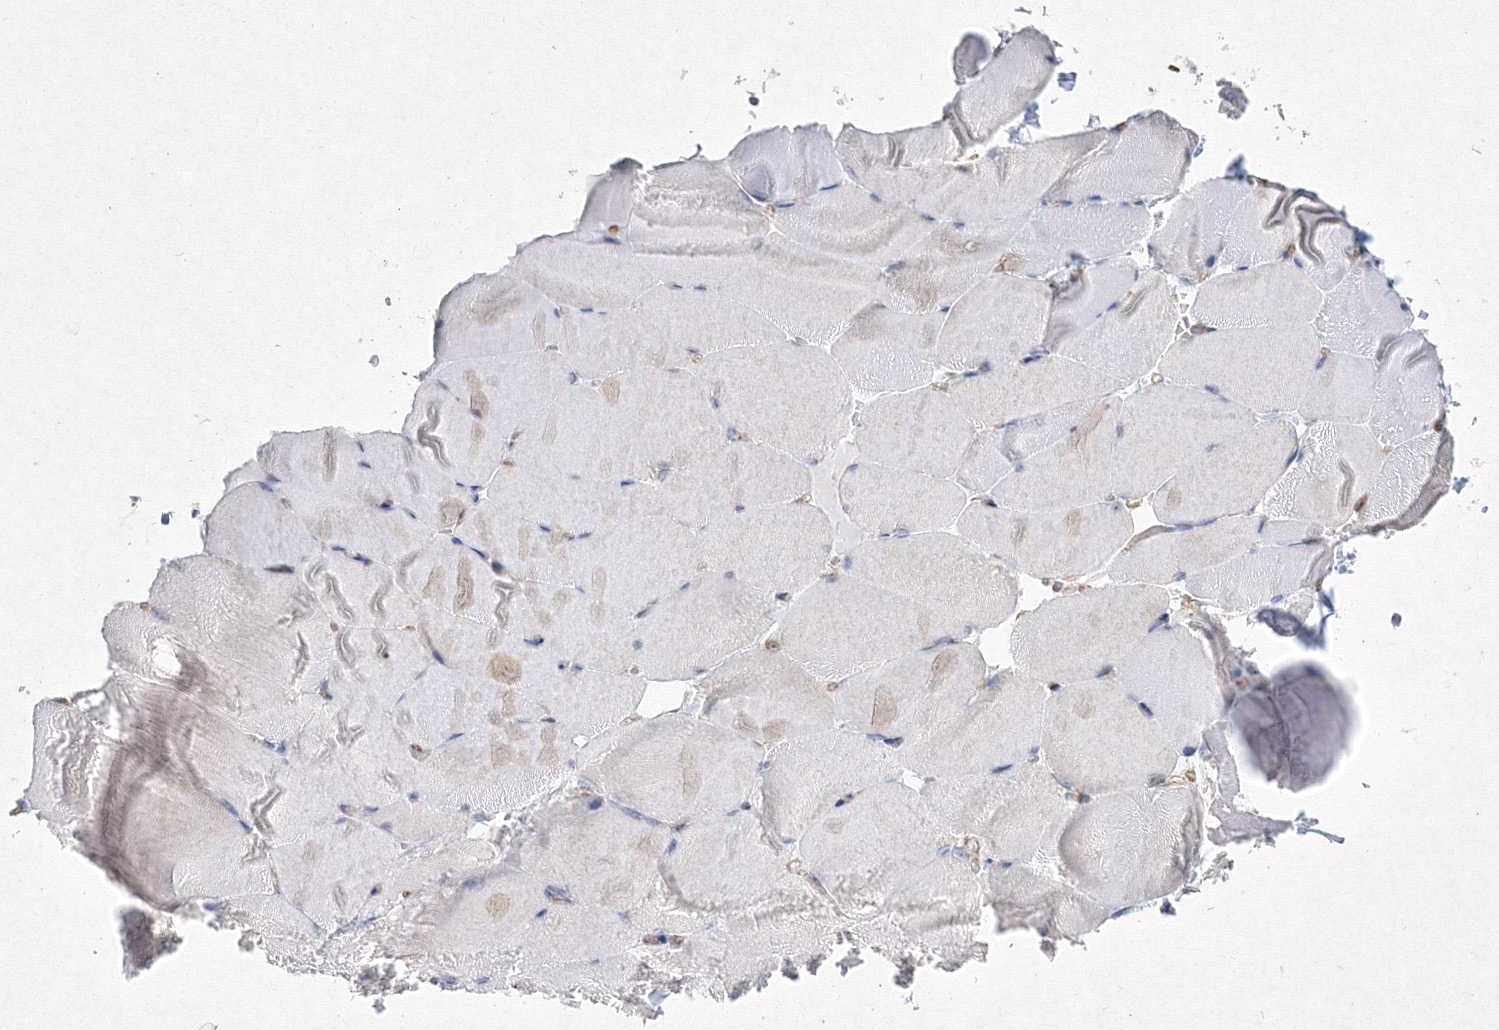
{"staining": {"intensity": "negative", "quantity": "none", "location": "none"}, "tissue": "skeletal muscle", "cell_type": "Myocytes", "image_type": "normal", "snomed": [{"axis": "morphology", "description": "Normal tissue, NOS"}, {"axis": "topography", "description": "Skeletal muscle"}, {"axis": "topography", "description": "Parathyroid gland"}], "caption": "There is no significant staining in myocytes of skeletal muscle.", "gene": "HCST", "patient": {"sex": "female", "age": 37}}